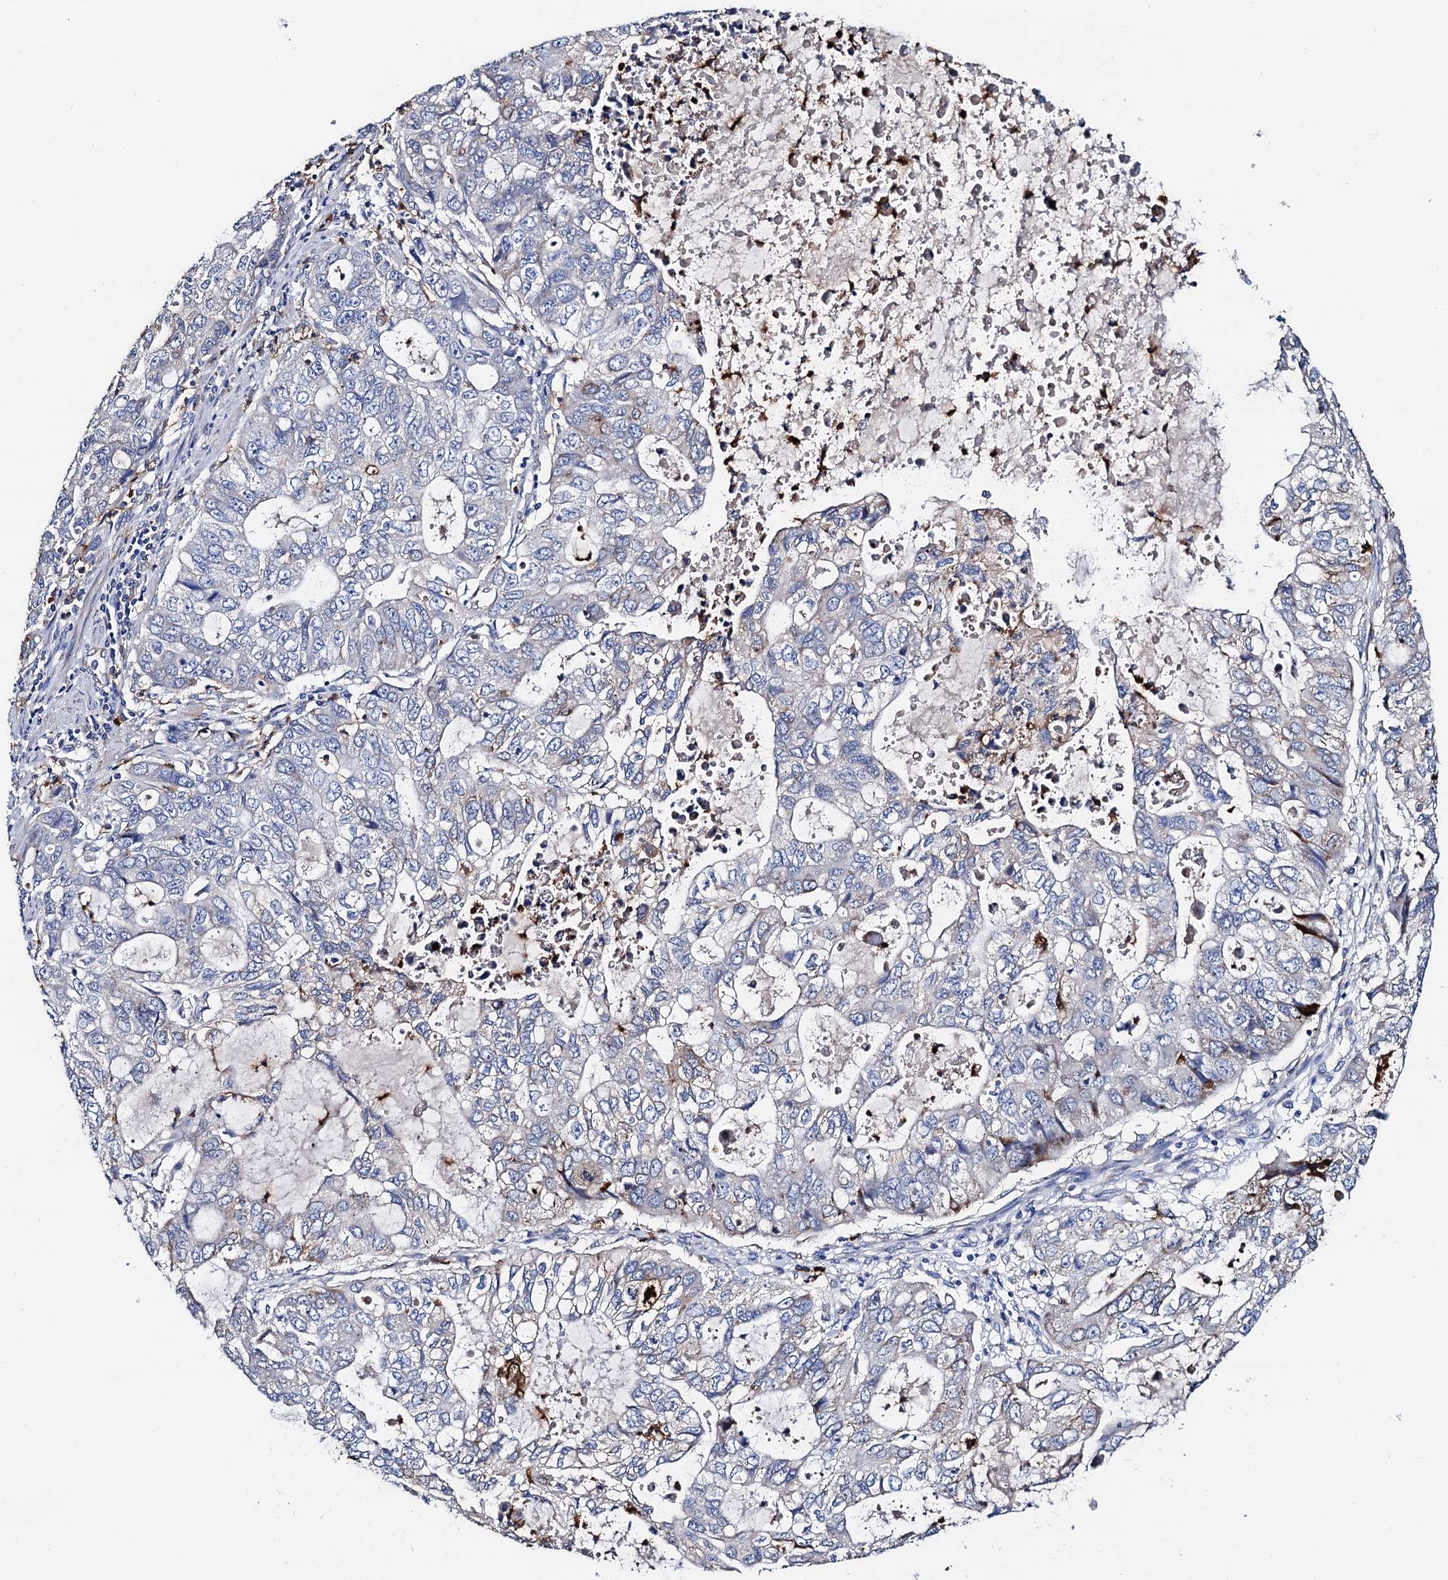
{"staining": {"intensity": "moderate", "quantity": "<25%", "location": "cytoplasmic/membranous"}, "tissue": "stomach cancer", "cell_type": "Tumor cells", "image_type": "cancer", "snomed": [{"axis": "morphology", "description": "Adenocarcinoma, NOS"}, {"axis": "topography", "description": "Stomach, upper"}], "caption": "Protein staining of stomach cancer tissue displays moderate cytoplasmic/membranous positivity in approximately <25% of tumor cells.", "gene": "FREM3", "patient": {"sex": "female", "age": 52}}